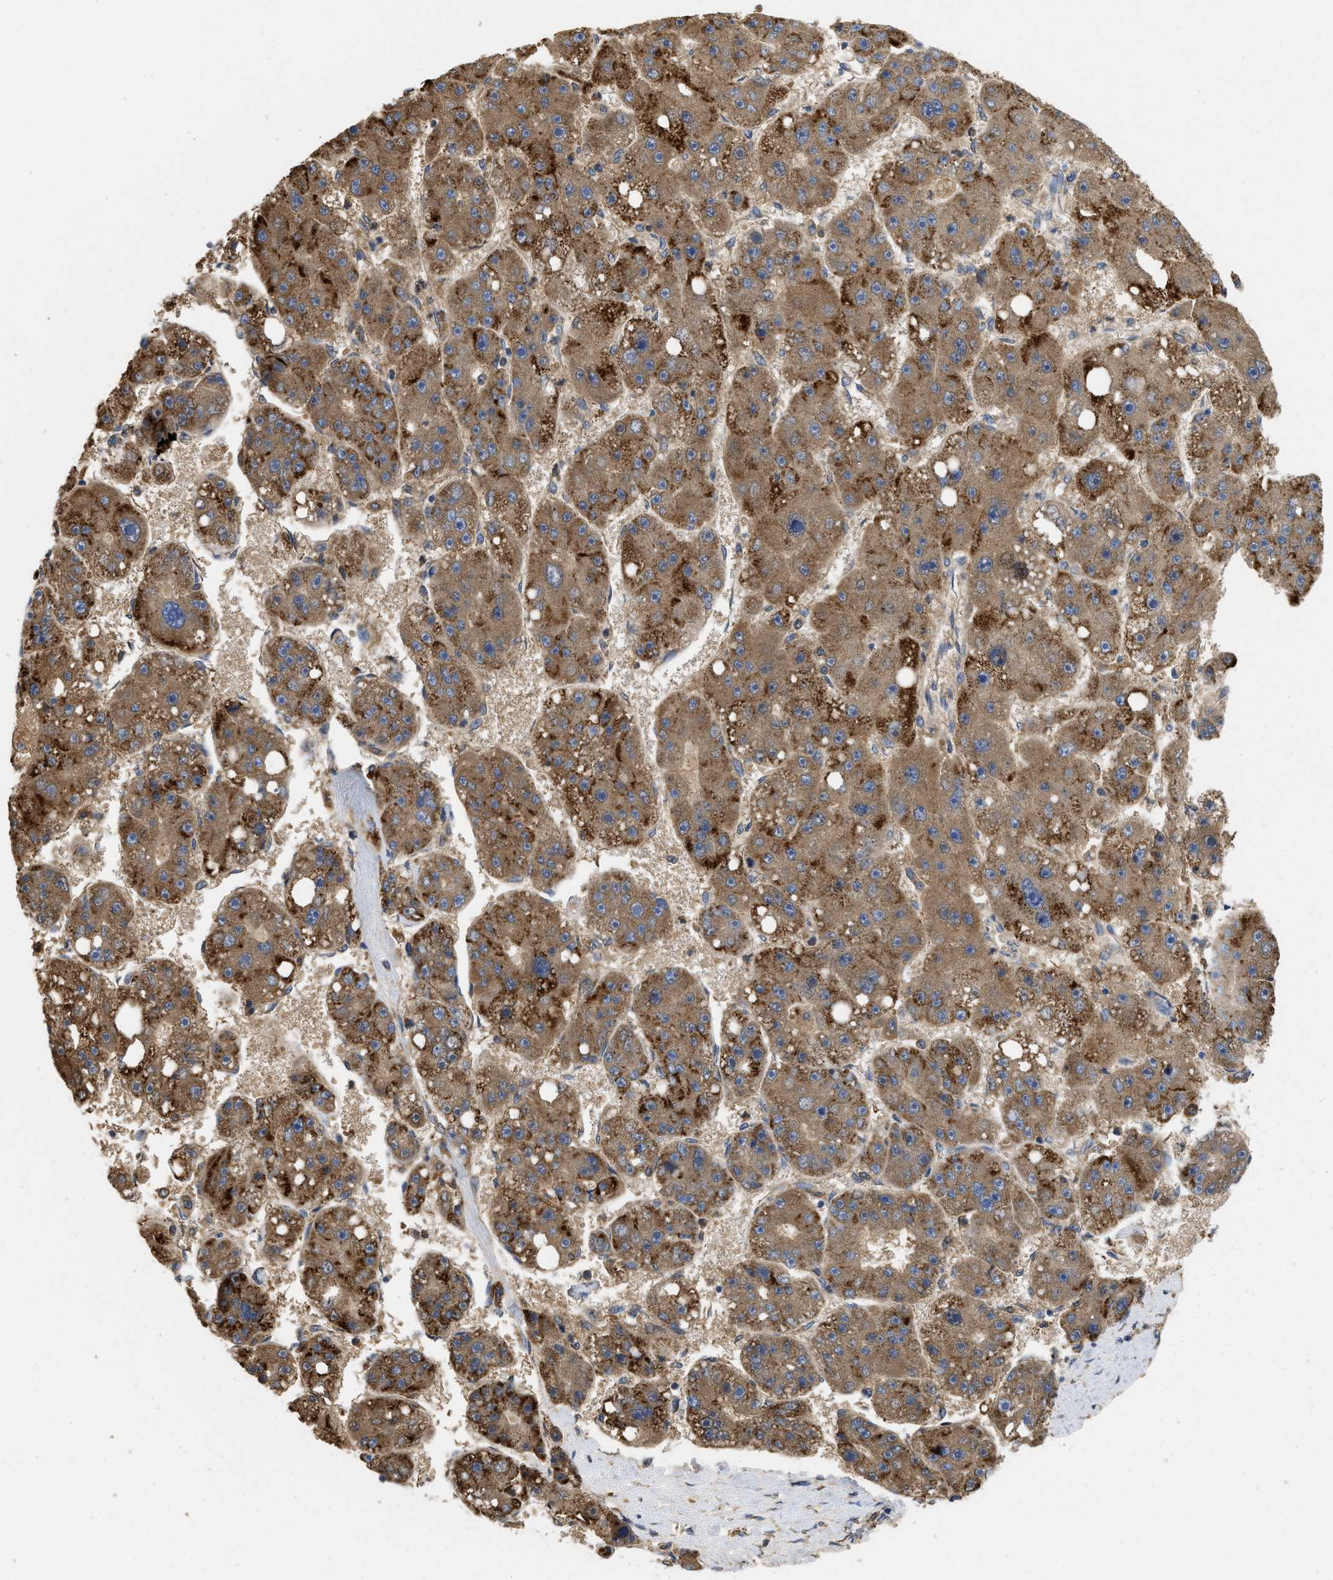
{"staining": {"intensity": "strong", "quantity": ">75%", "location": "cytoplasmic/membranous"}, "tissue": "liver cancer", "cell_type": "Tumor cells", "image_type": "cancer", "snomed": [{"axis": "morphology", "description": "Carcinoma, Hepatocellular, NOS"}, {"axis": "topography", "description": "Liver"}], "caption": "Brown immunohistochemical staining in human hepatocellular carcinoma (liver) displays strong cytoplasmic/membranous staining in about >75% of tumor cells.", "gene": "RNF216", "patient": {"sex": "female", "age": 61}}